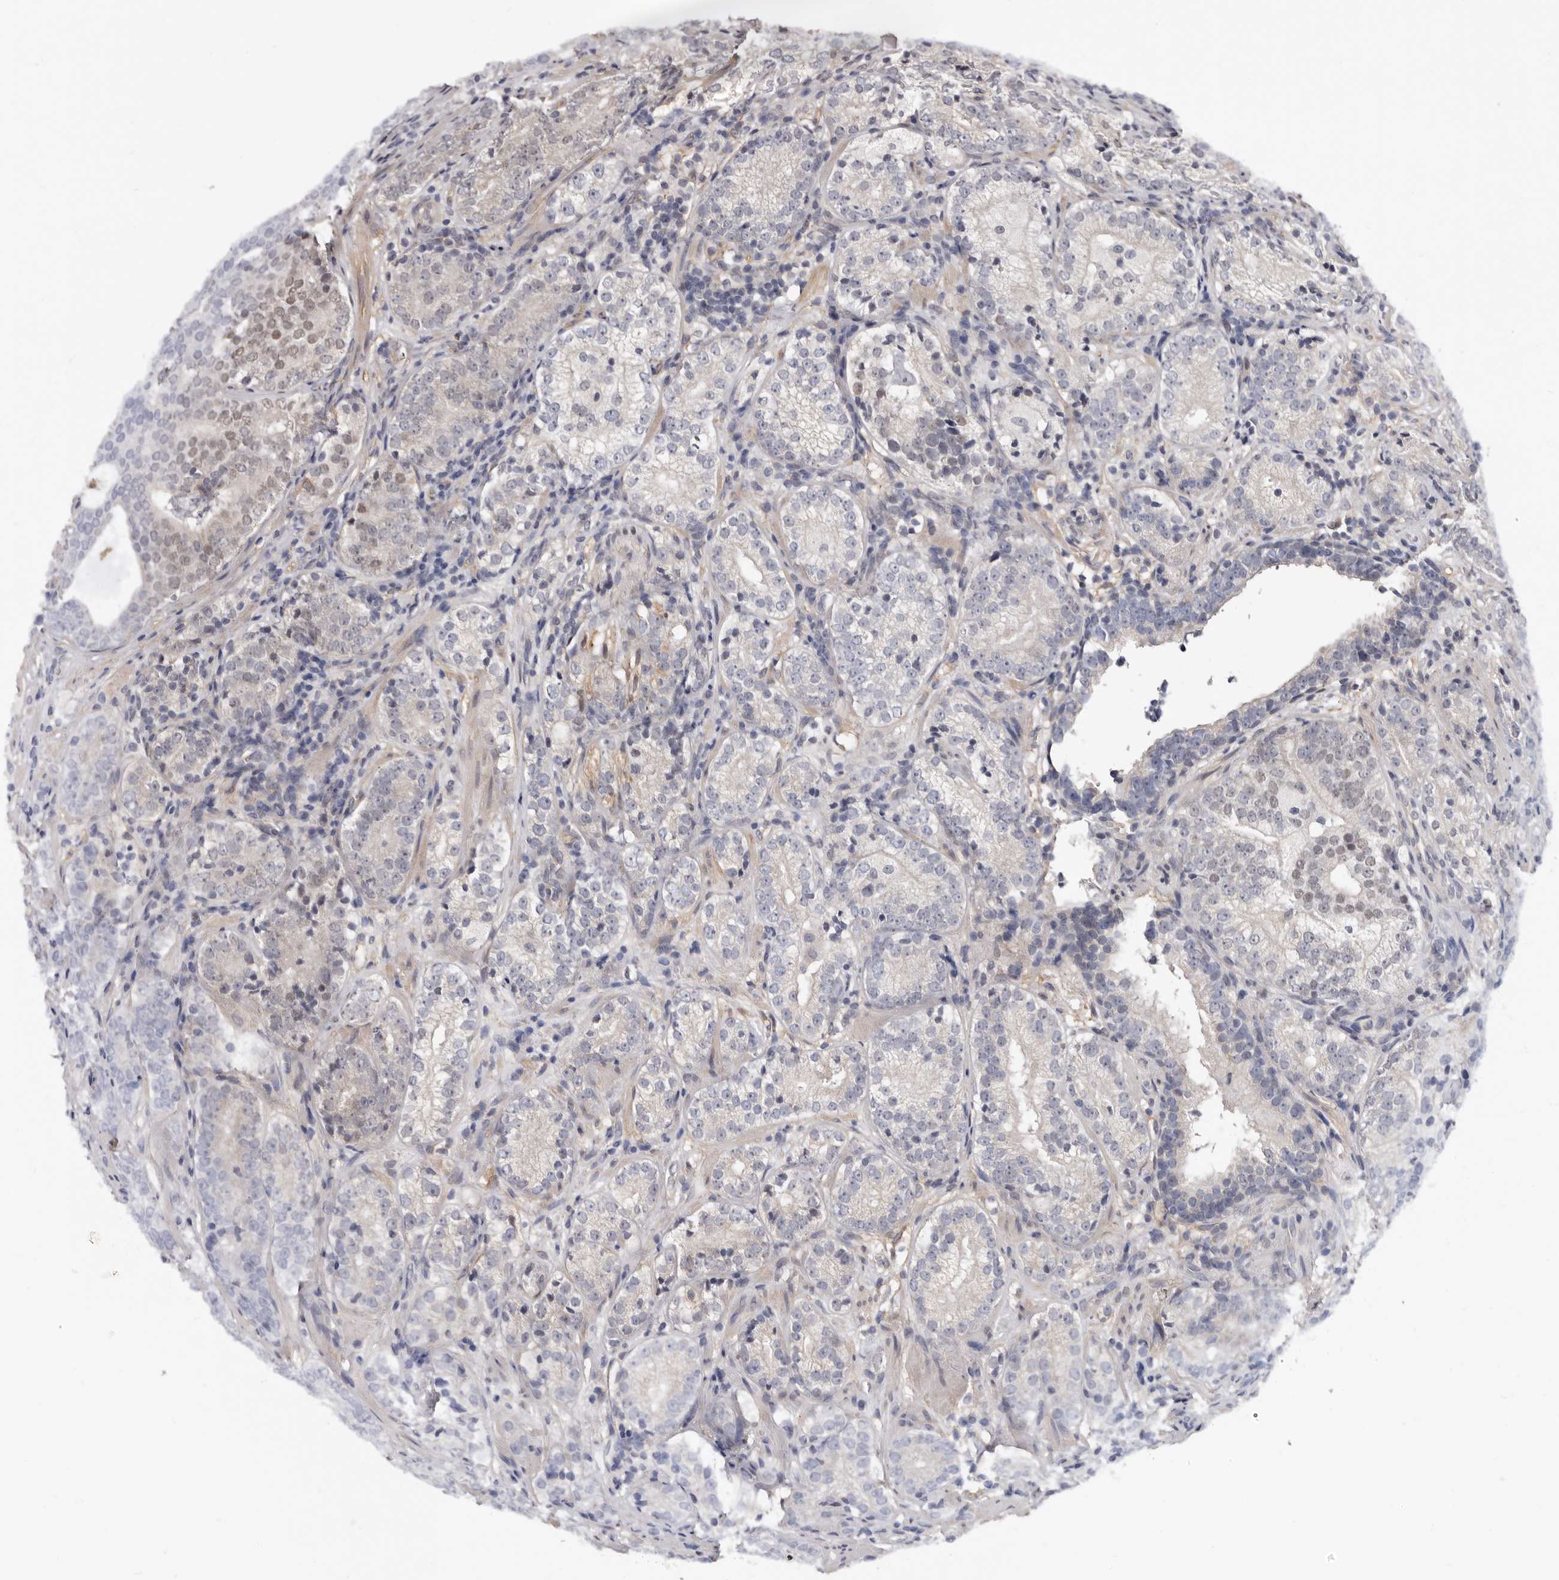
{"staining": {"intensity": "negative", "quantity": "none", "location": "none"}, "tissue": "prostate cancer", "cell_type": "Tumor cells", "image_type": "cancer", "snomed": [{"axis": "morphology", "description": "Adenocarcinoma, High grade"}, {"axis": "topography", "description": "Prostate"}], "caption": "A high-resolution histopathology image shows immunohistochemistry (IHC) staining of prostate high-grade adenocarcinoma, which shows no significant staining in tumor cells. (DAB IHC, high magnification).", "gene": "KHDRBS2", "patient": {"sex": "male", "age": 56}}